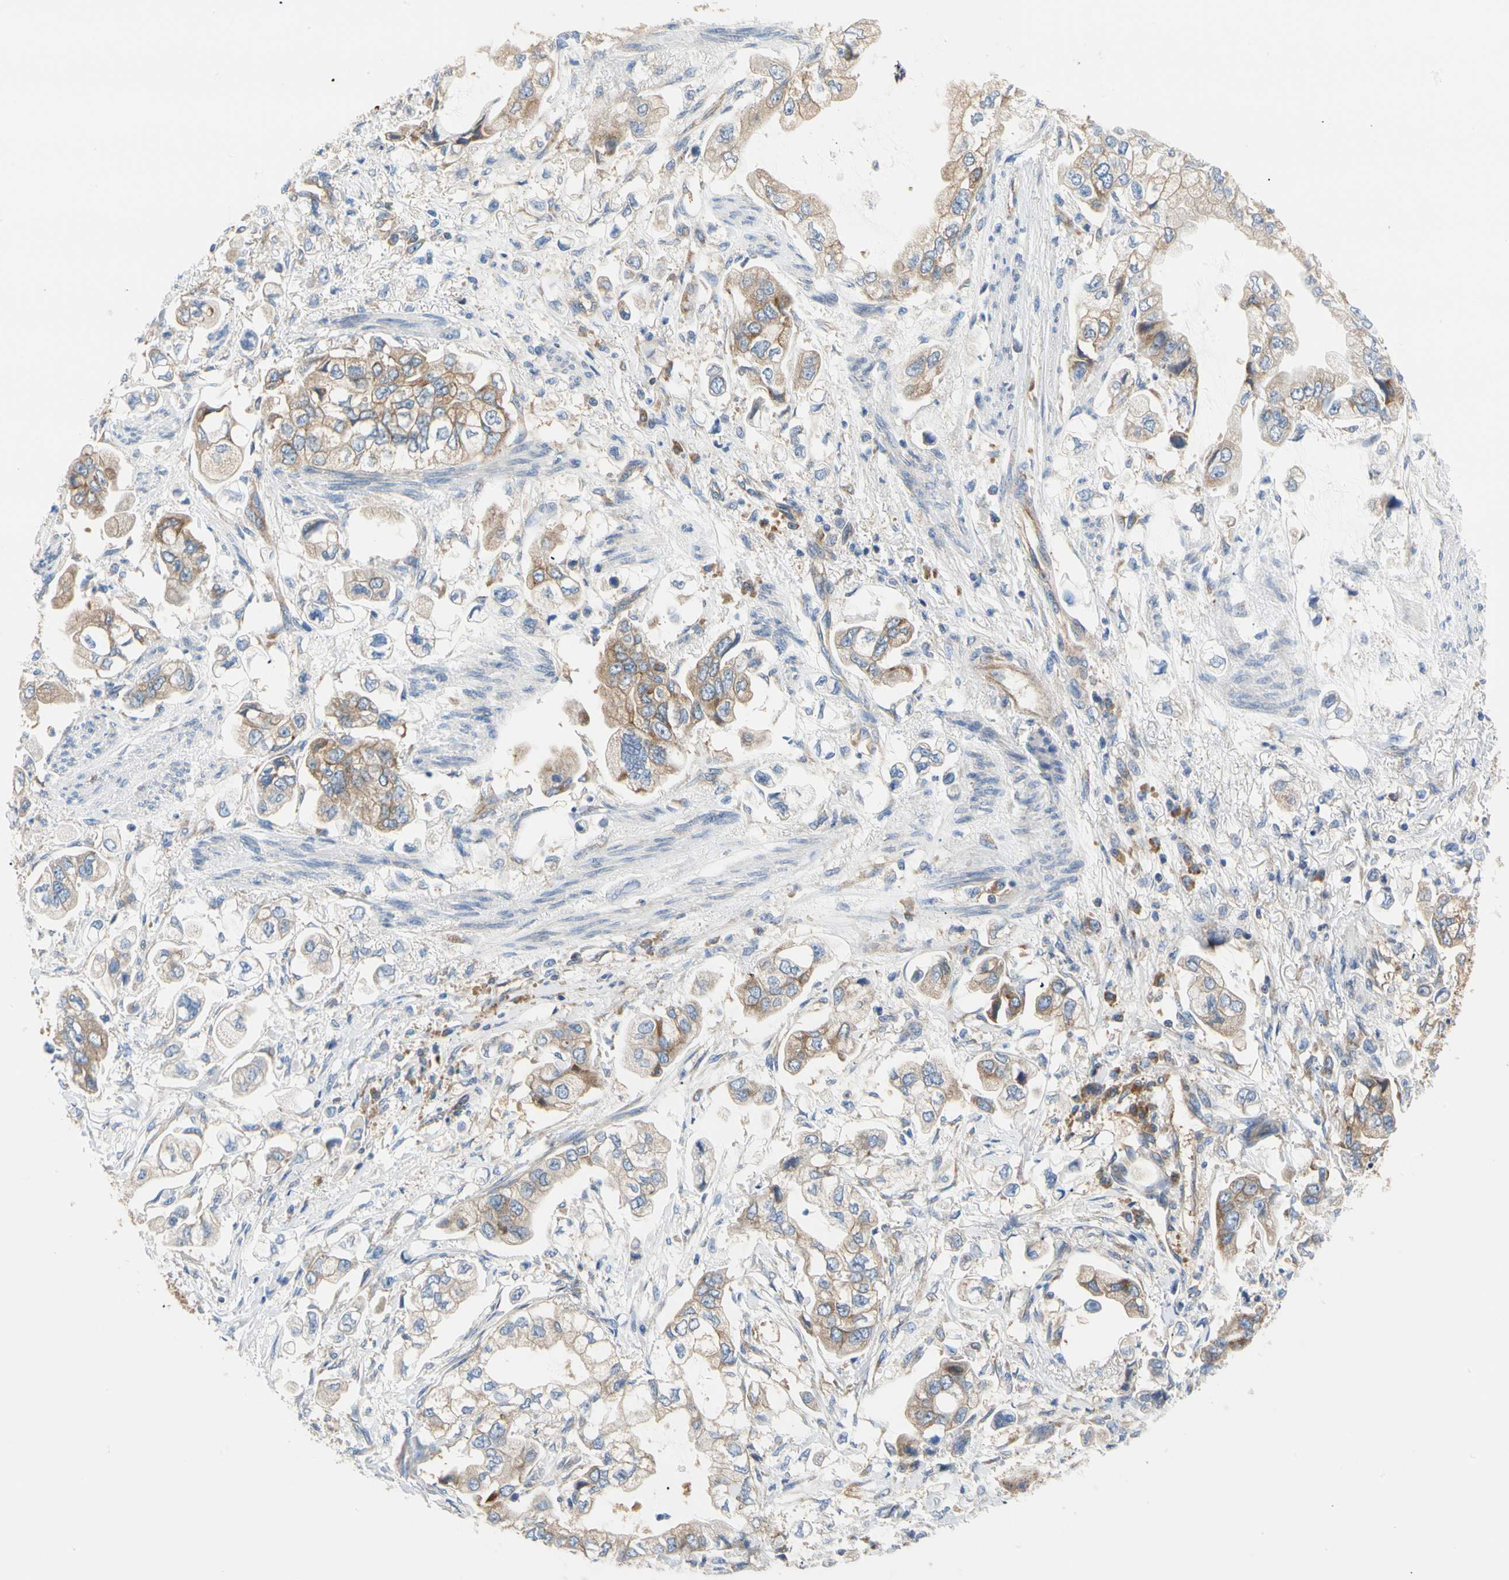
{"staining": {"intensity": "moderate", "quantity": ">75%", "location": "cytoplasmic/membranous"}, "tissue": "stomach cancer", "cell_type": "Tumor cells", "image_type": "cancer", "snomed": [{"axis": "morphology", "description": "Adenocarcinoma, NOS"}, {"axis": "topography", "description": "Stomach"}], "caption": "A histopathology image showing moderate cytoplasmic/membranous positivity in approximately >75% of tumor cells in adenocarcinoma (stomach), as visualized by brown immunohistochemical staining.", "gene": "GPHN", "patient": {"sex": "male", "age": 62}}